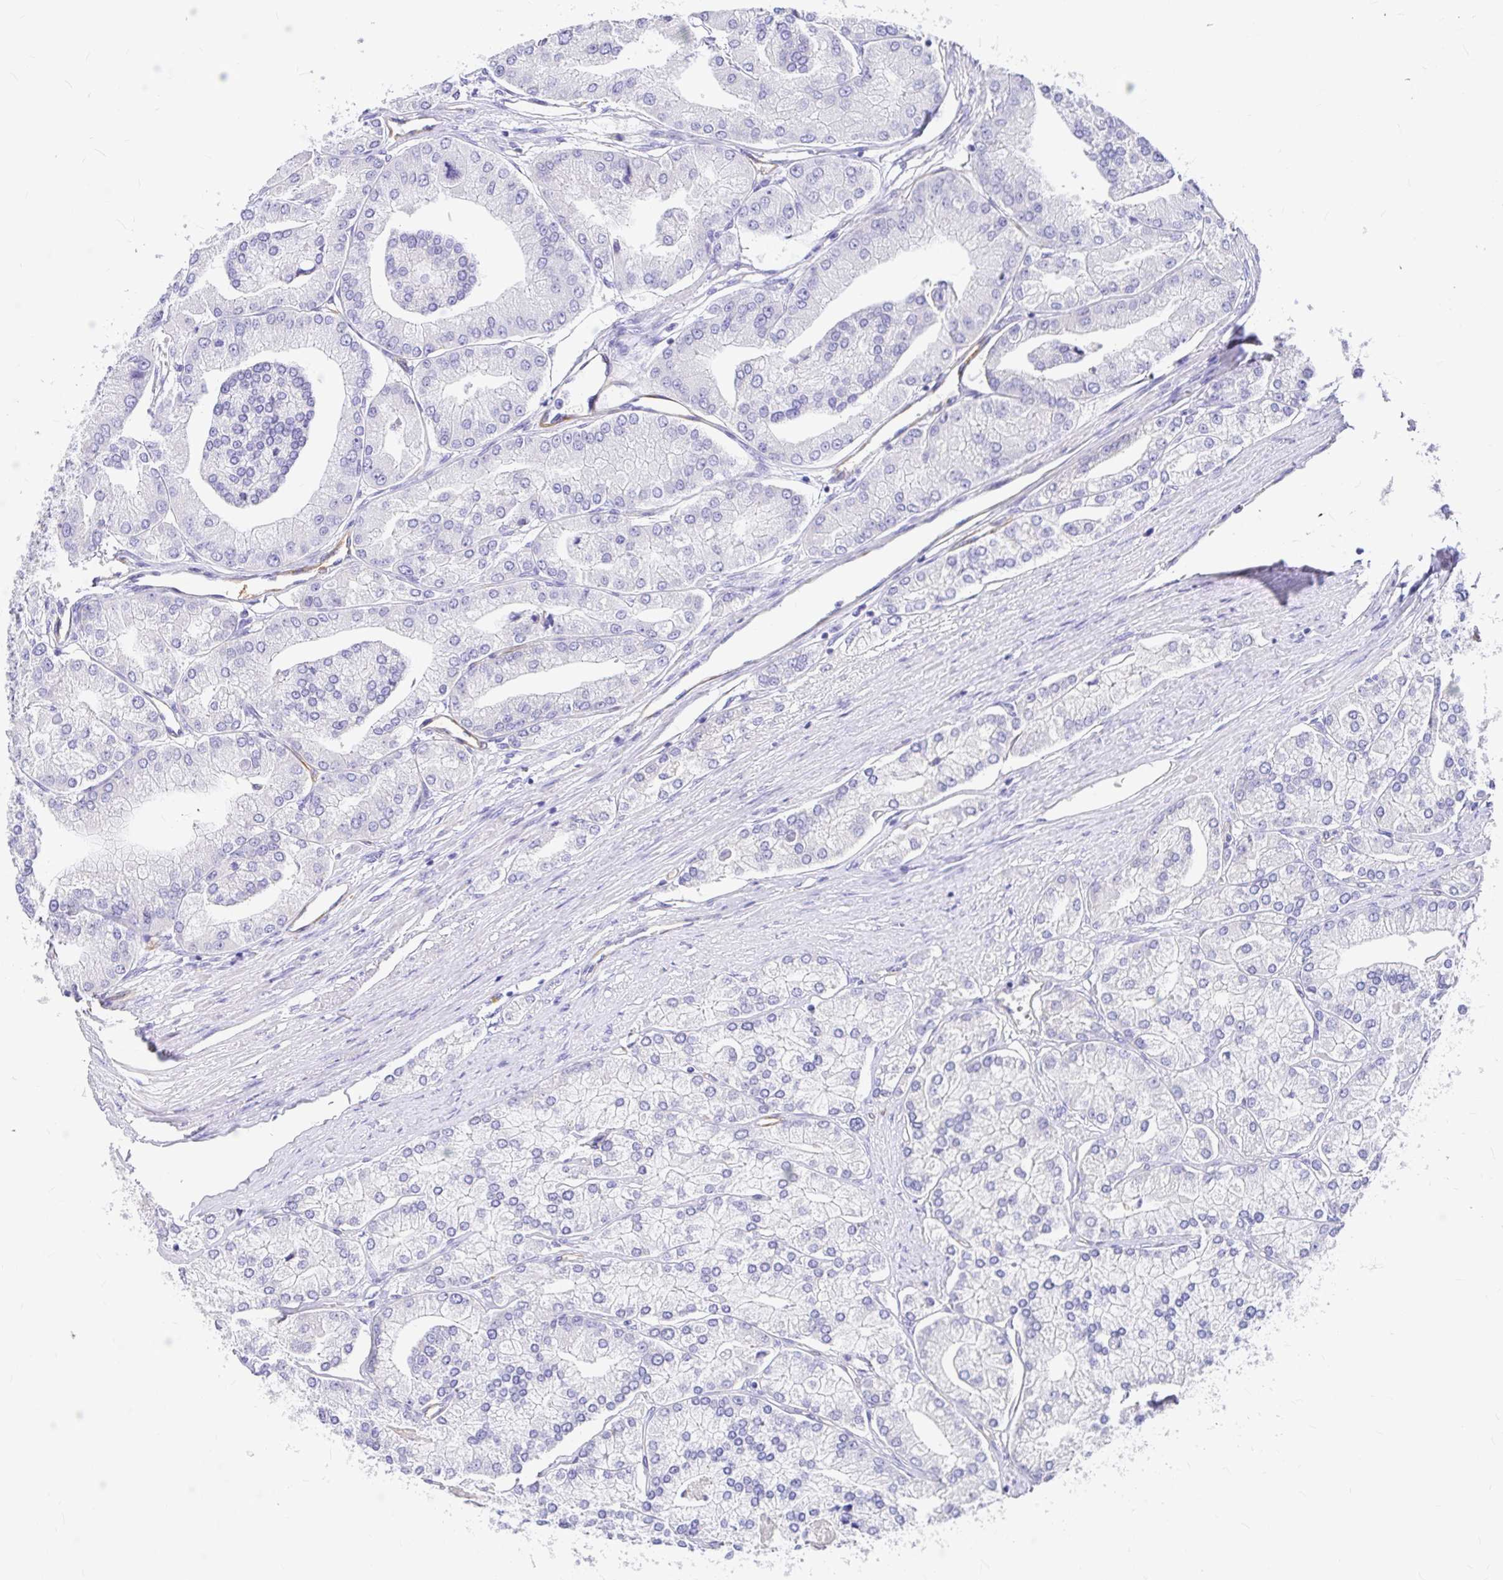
{"staining": {"intensity": "negative", "quantity": "none", "location": "none"}, "tissue": "prostate cancer", "cell_type": "Tumor cells", "image_type": "cancer", "snomed": [{"axis": "morphology", "description": "Adenocarcinoma, High grade"}, {"axis": "topography", "description": "Prostate"}], "caption": "This is a histopathology image of IHC staining of prostate cancer, which shows no positivity in tumor cells.", "gene": "MYO1B", "patient": {"sex": "male", "age": 61}}